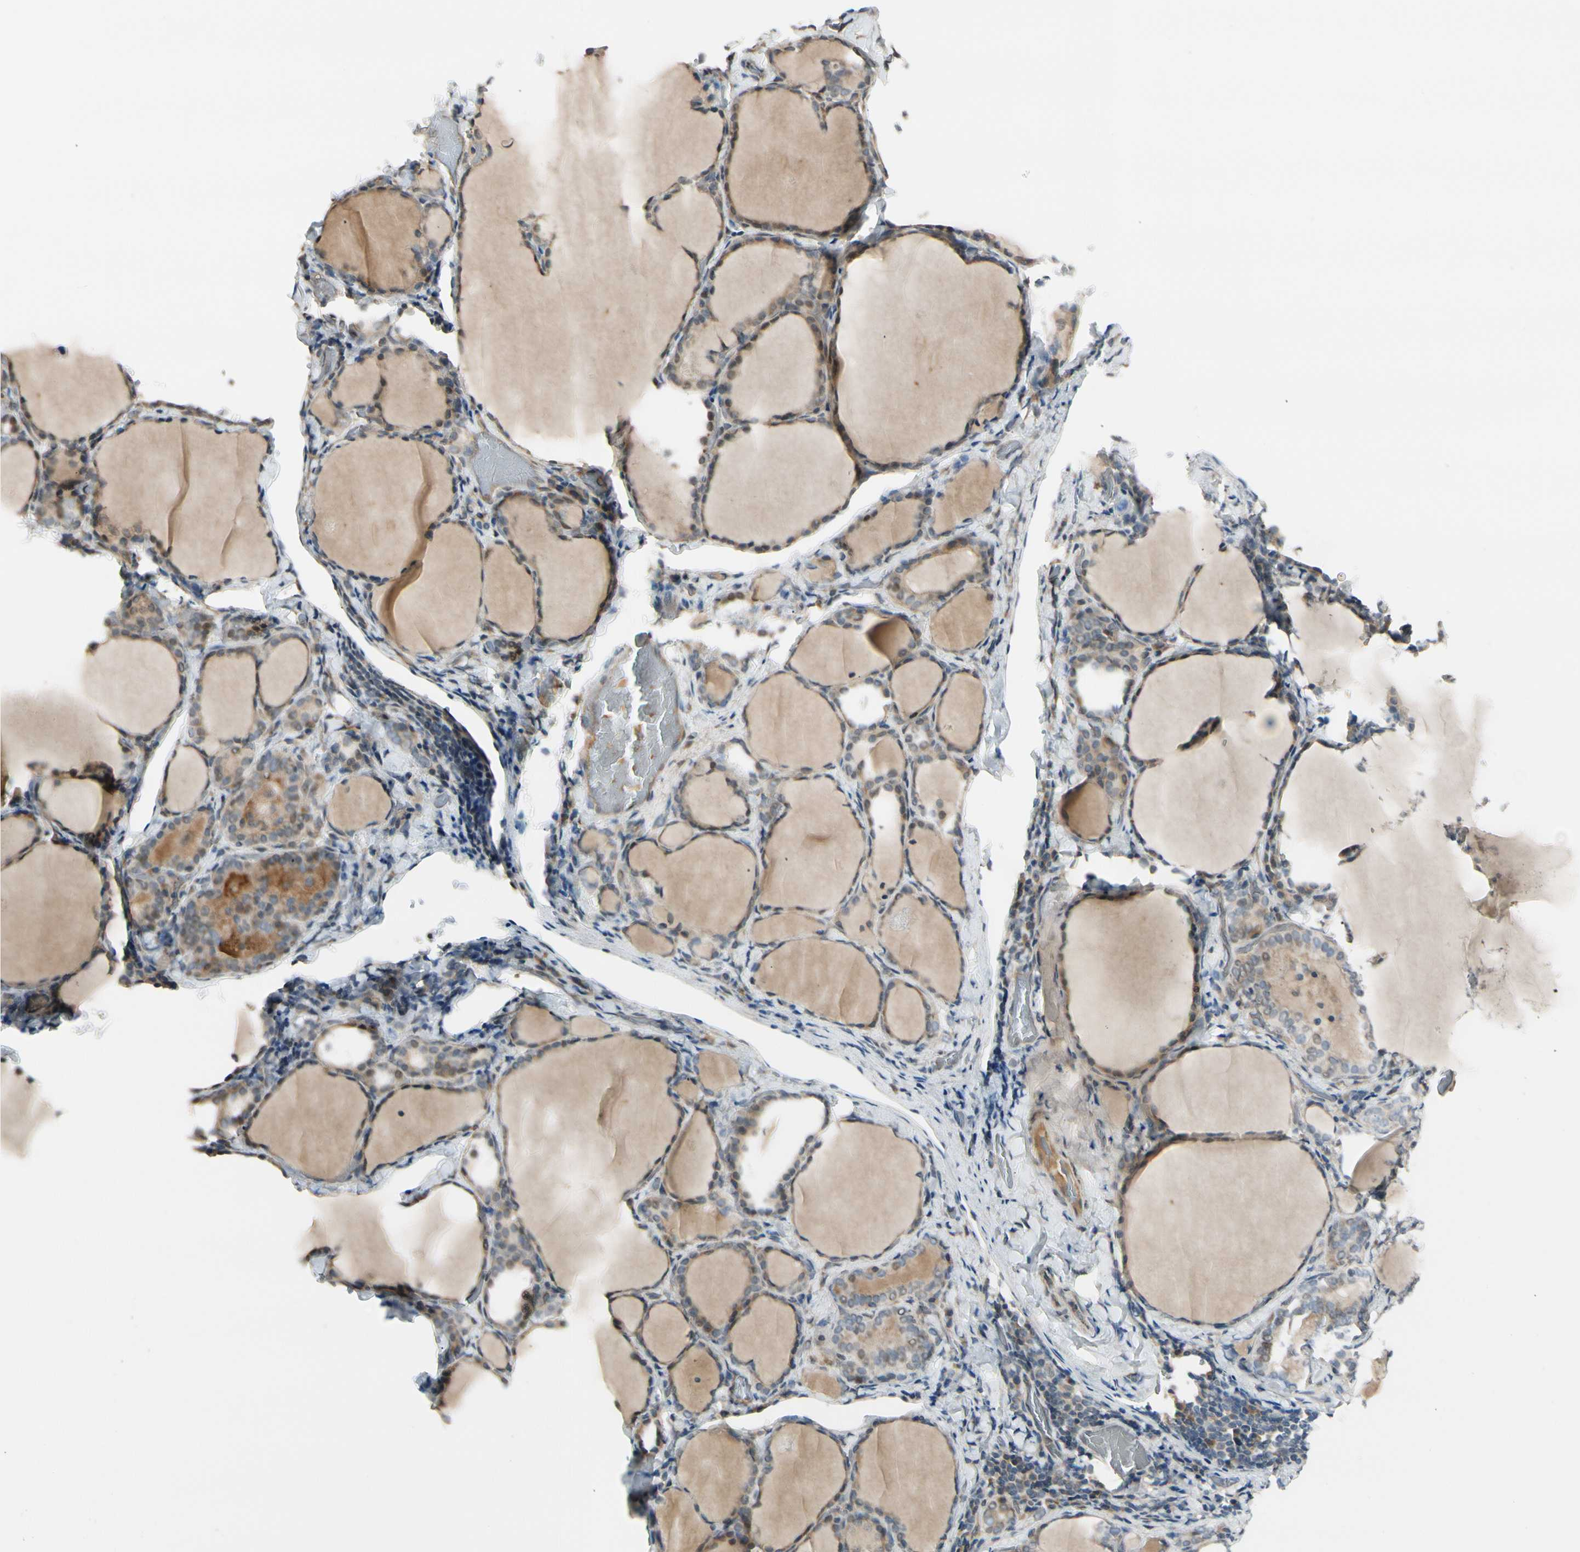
{"staining": {"intensity": "weak", "quantity": "25%-75%", "location": "cytoplasmic/membranous"}, "tissue": "thyroid gland", "cell_type": "Glandular cells", "image_type": "normal", "snomed": [{"axis": "morphology", "description": "Normal tissue, NOS"}, {"axis": "morphology", "description": "Papillary adenocarcinoma, NOS"}, {"axis": "topography", "description": "Thyroid gland"}], "caption": "A low amount of weak cytoplasmic/membranous expression is identified in about 25%-75% of glandular cells in normal thyroid gland.", "gene": "FGF10", "patient": {"sex": "female", "age": 30}}